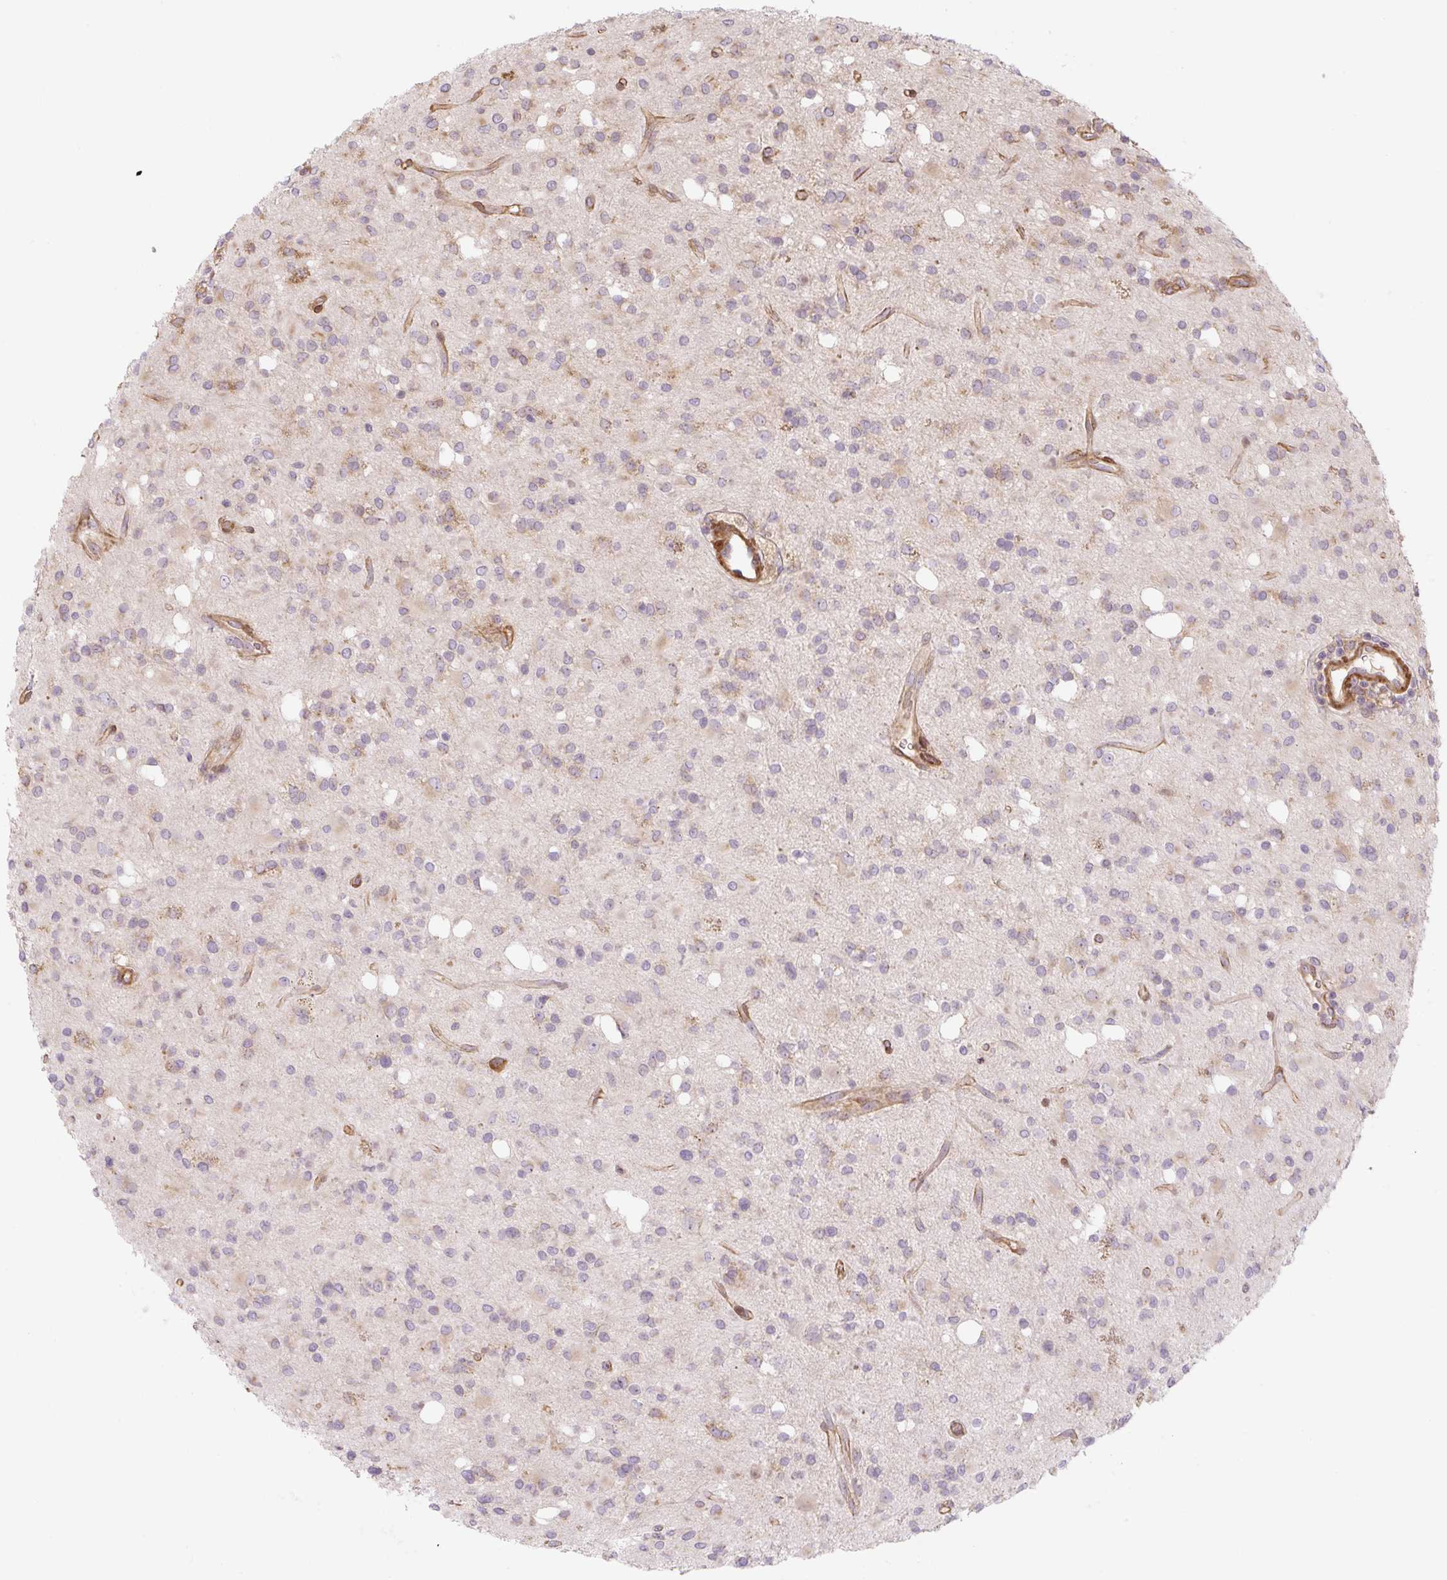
{"staining": {"intensity": "negative", "quantity": "none", "location": "none"}, "tissue": "glioma", "cell_type": "Tumor cells", "image_type": "cancer", "snomed": [{"axis": "morphology", "description": "Glioma, malignant, Low grade"}, {"axis": "topography", "description": "Brain"}], "caption": "Tumor cells show no significant protein staining in glioma. (Brightfield microscopy of DAB immunohistochemistry (IHC) at high magnification).", "gene": "RASA1", "patient": {"sex": "female", "age": 33}}